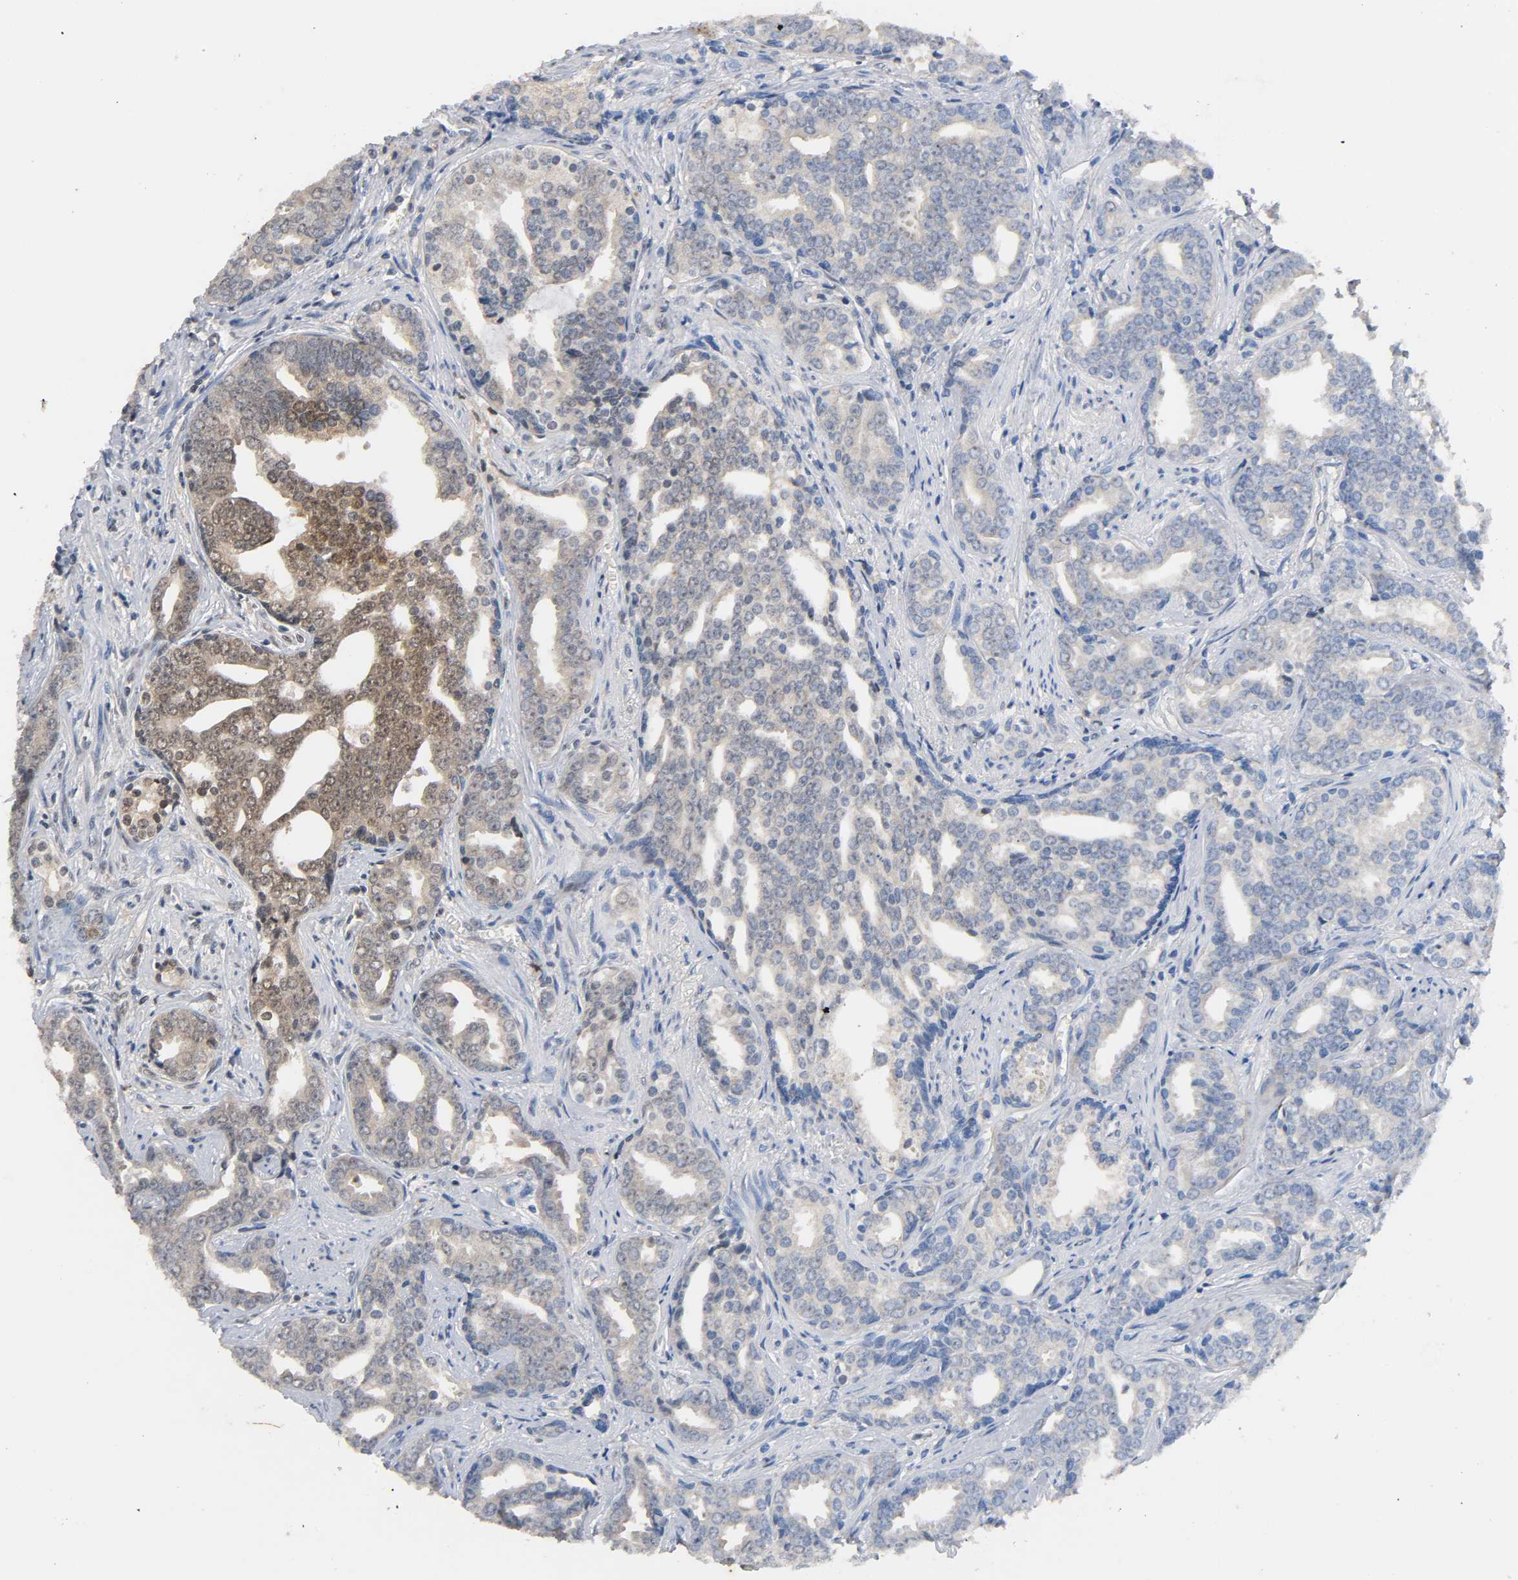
{"staining": {"intensity": "moderate", "quantity": ">75%", "location": "cytoplasmic/membranous,nuclear"}, "tissue": "prostate cancer", "cell_type": "Tumor cells", "image_type": "cancer", "snomed": [{"axis": "morphology", "description": "Adenocarcinoma, High grade"}, {"axis": "topography", "description": "Prostate"}], "caption": "This image shows prostate adenocarcinoma (high-grade) stained with immunohistochemistry (IHC) to label a protein in brown. The cytoplasmic/membranous and nuclear of tumor cells show moderate positivity for the protein. Nuclei are counter-stained blue.", "gene": "UBC", "patient": {"sex": "male", "age": 67}}